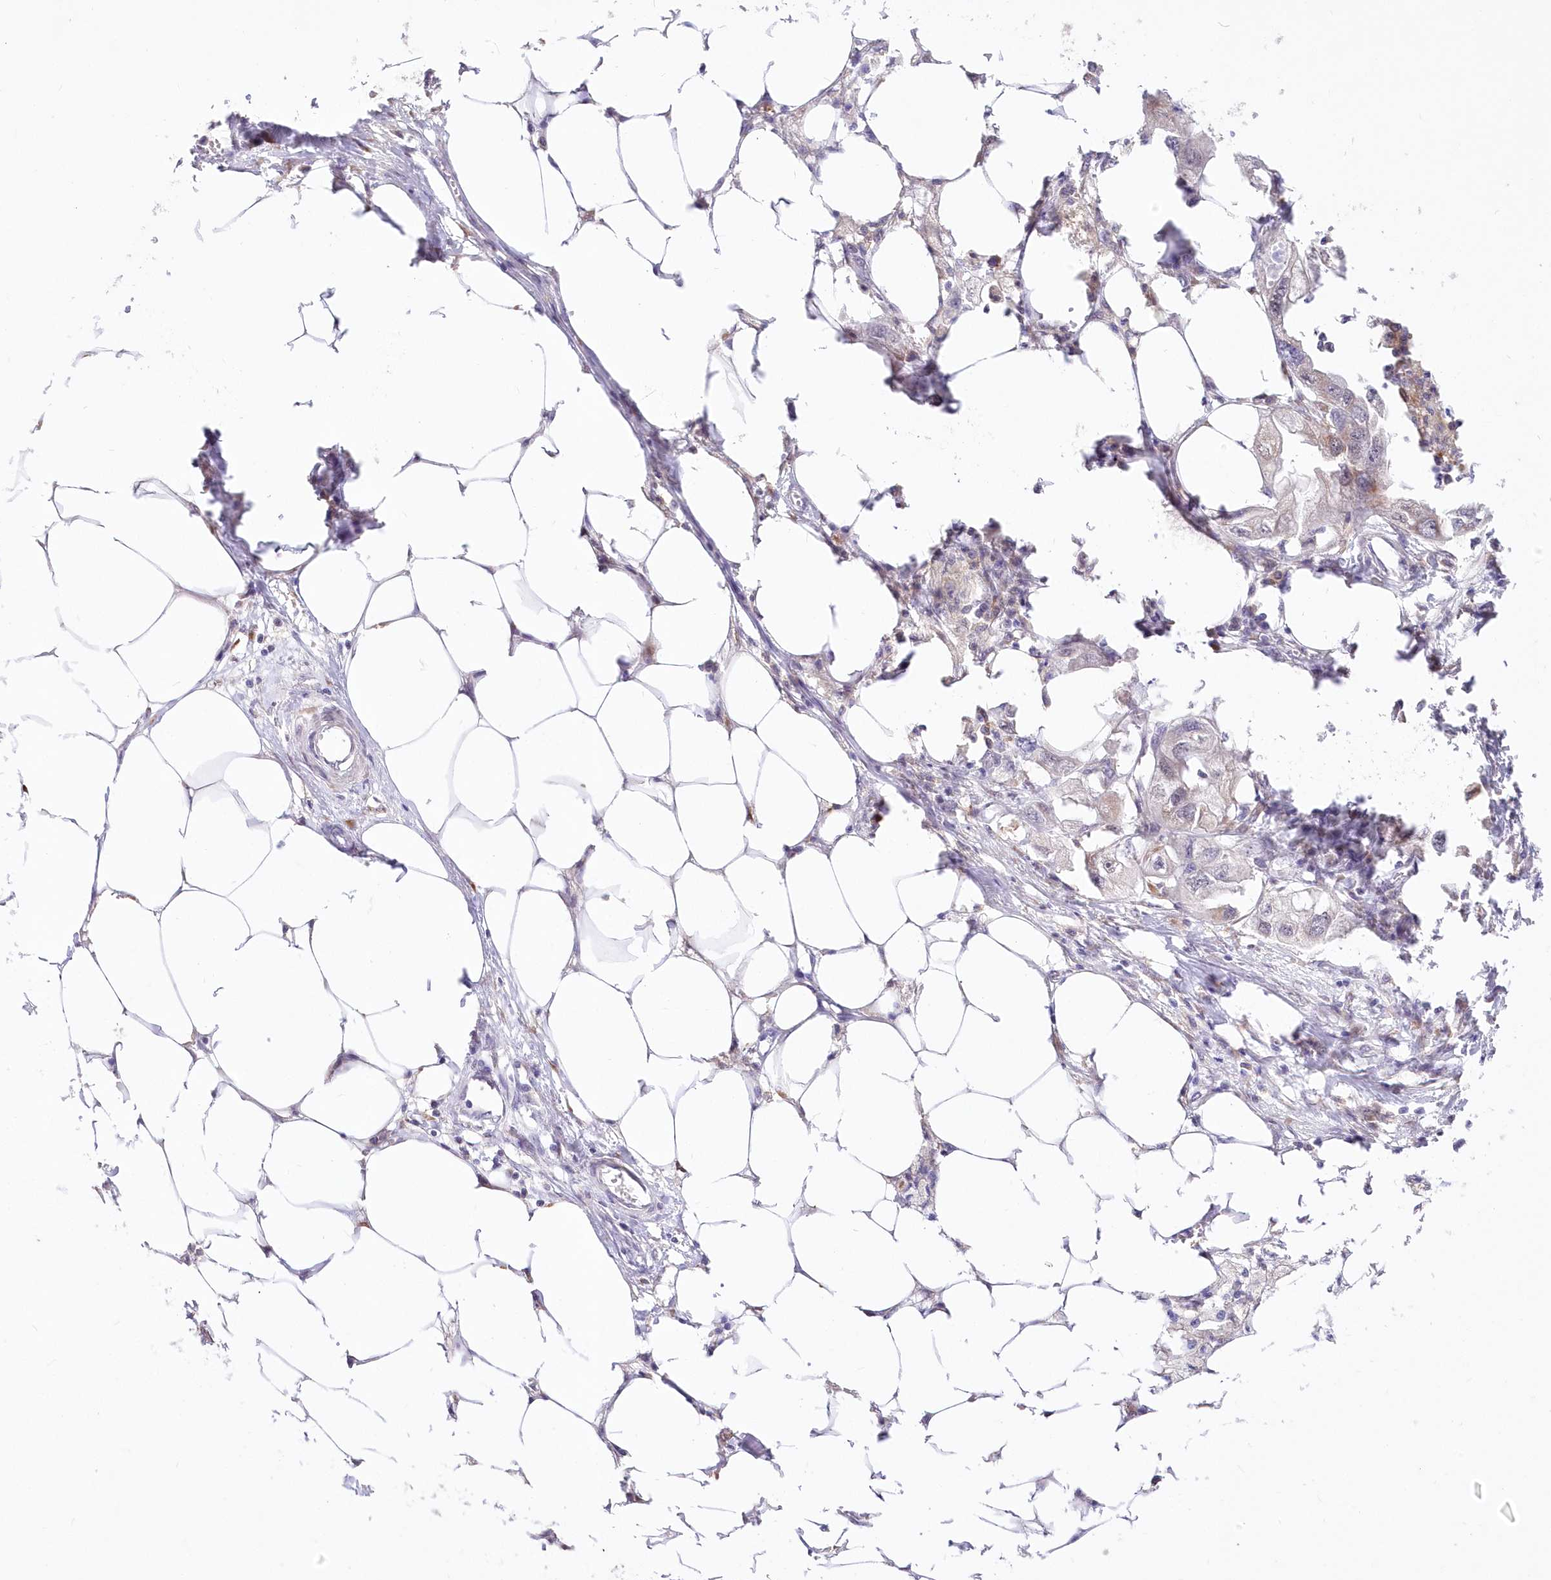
{"staining": {"intensity": "negative", "quantity": "none", "location": "none"}, "tissue": "endometrial cancer", "cell_type": "Tumor cells", "image_type": "cancer", "snomed": [{"axis": "morphology", "description": "Adenocarcinoma, NOS"}, {"axis": "morphology", "description": "Adenocarcinoma, metastatic, NOS"}, {"axis": "topography", "description": "Adipose tissue"}, {"axis": "topography", "description": "Endometrium"}], "caption": "Adenocarcinoma (endometrial) stained for a protein using IHC displays no staining tumor cells.", "gene": "LDB1", "patient": {"sex": "female", "age": 67}}